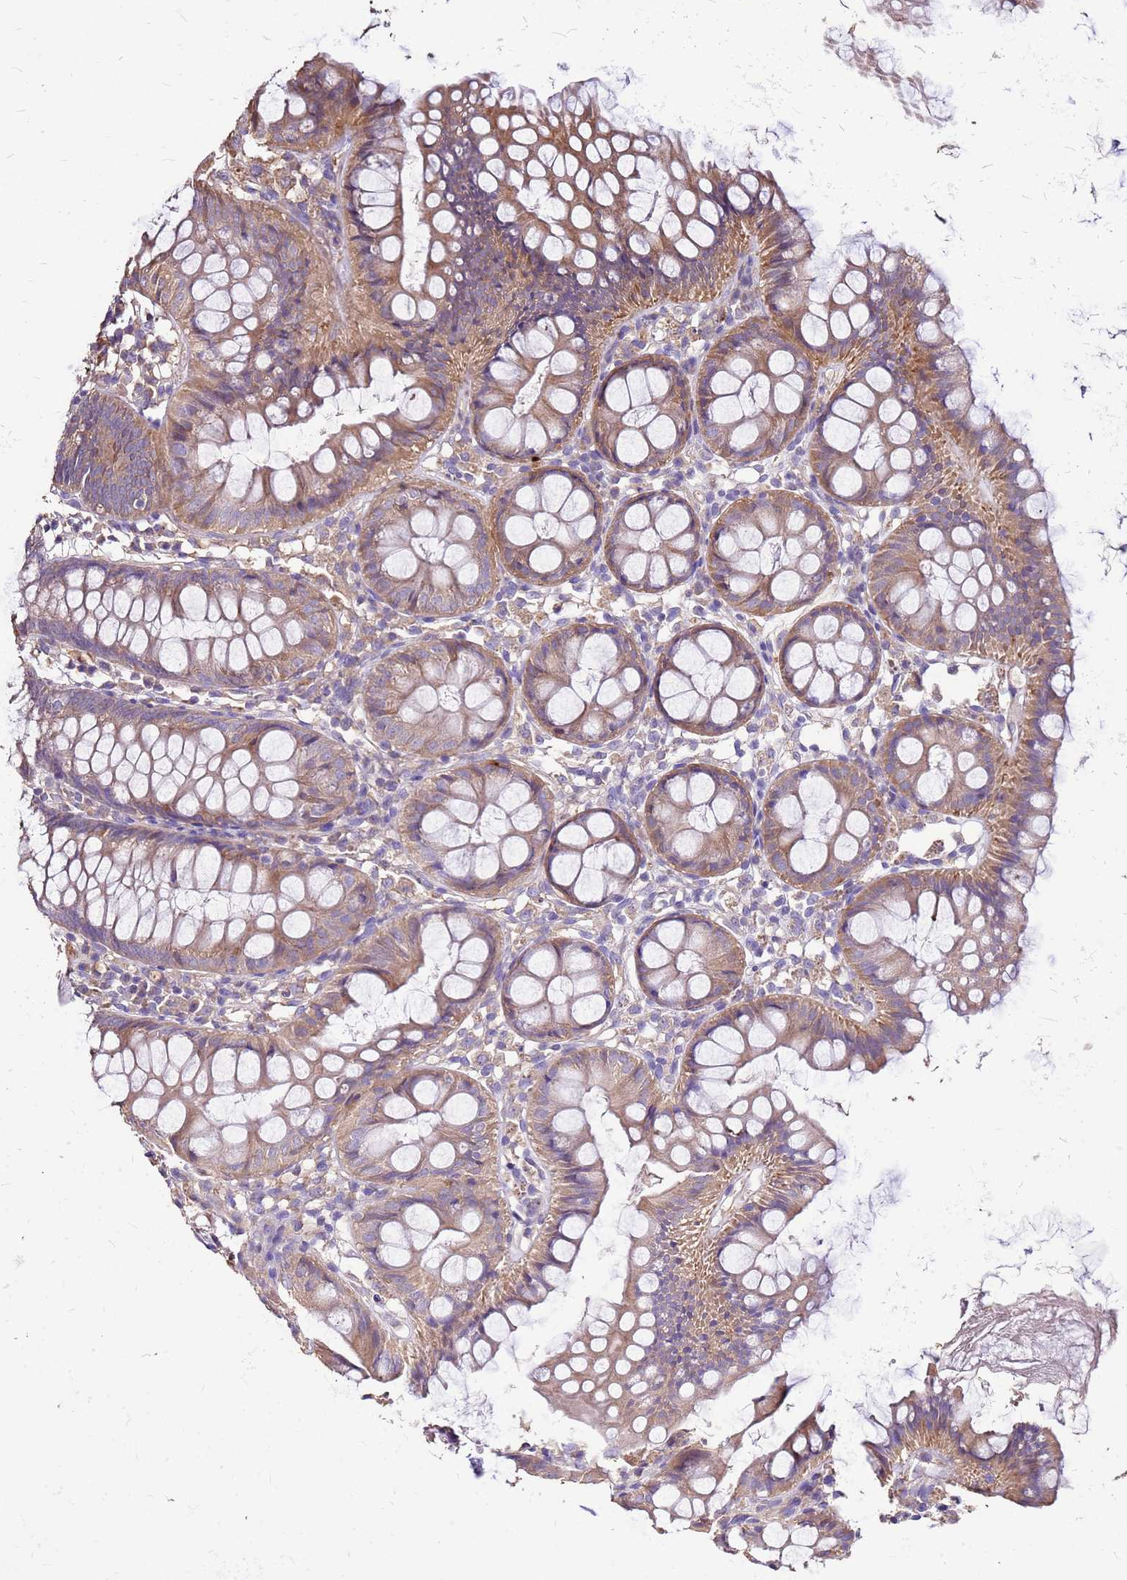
{"staining": {"intensity": "moderate", "quantity": ">75%", "location": "cytoplasmic/membranous"}, "tissue": "colon", "cell_type": "Endothelial cells", "image_type": "normal", "snomed": [{"axis": "morphology", "description": "Normal tissue, NOS"}, {"axis": "topography", "description": "Colon"}], "caption": "Protein expression by immunohistochemistry (IHC) shows moderate cytoplasmic/membranous positivity in about >75% of endothelial cells in benign colon.", "gene": "EXD3", "patient": {"sex": "female", "age": 84}}